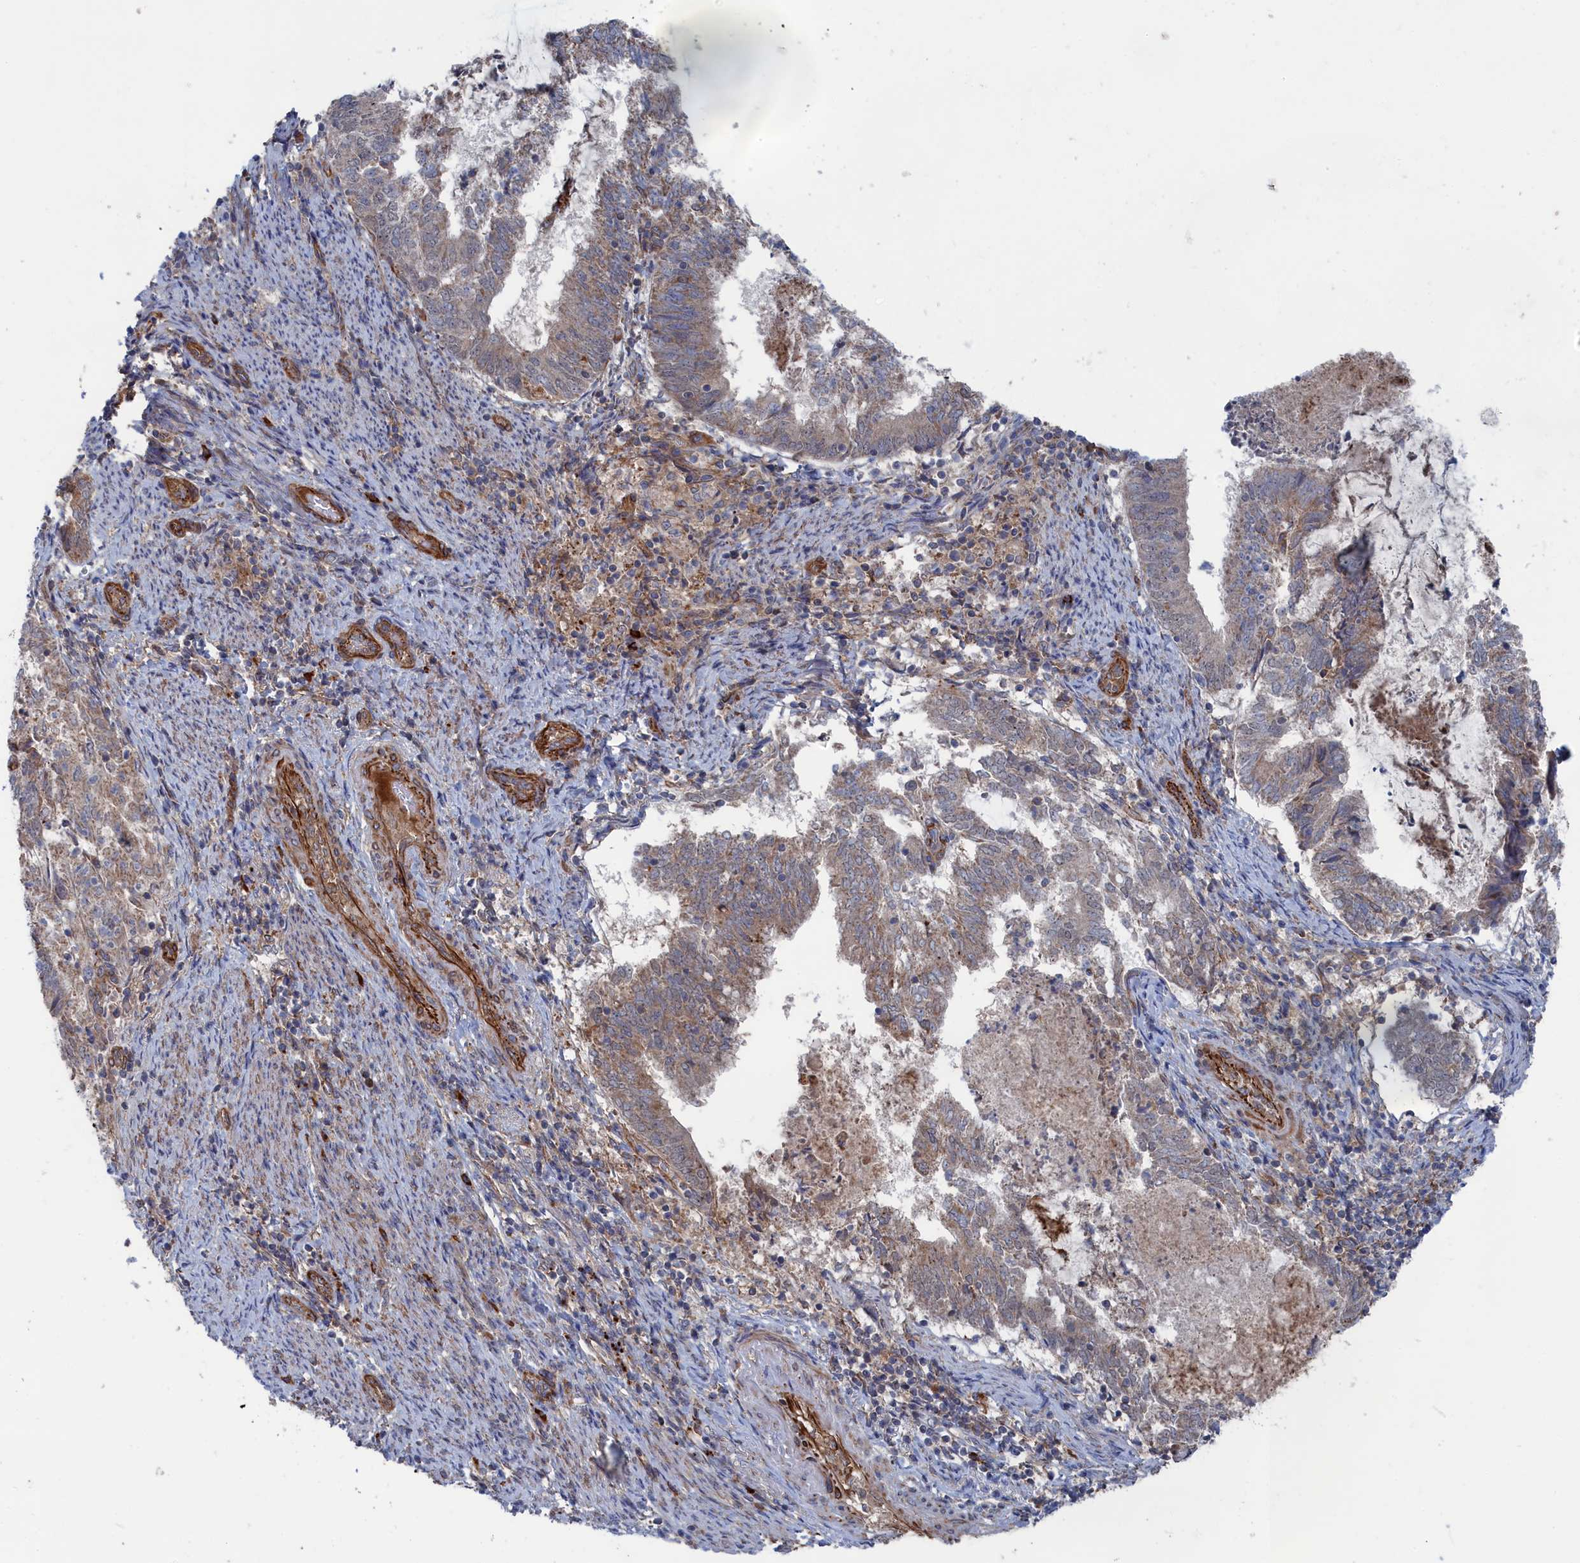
{"staining": {"intensity": "moderate", "quantity": "25%-75%", "location": "cytoplasmic/membranous"}, "tissue": "endometrial cancer", "cell_type": "Tumor cells", "image_type": "cancer", "snomed": [{"axis": "morphology", "description": "Adenocarcinoma, NOS"}, {"axis": "topography", "description": "Endometrium"}], "caption": "Endometrial cancer (adenocarcinoma) stained with DAB immunohistochemistry (IHC) displays medium levels of moderate cytoplasmic/membranous positivity in approximately 25%-75% of tumor cells.", "gene": "FILIP1L", "patient": {"sex": "female", "age": 80}}